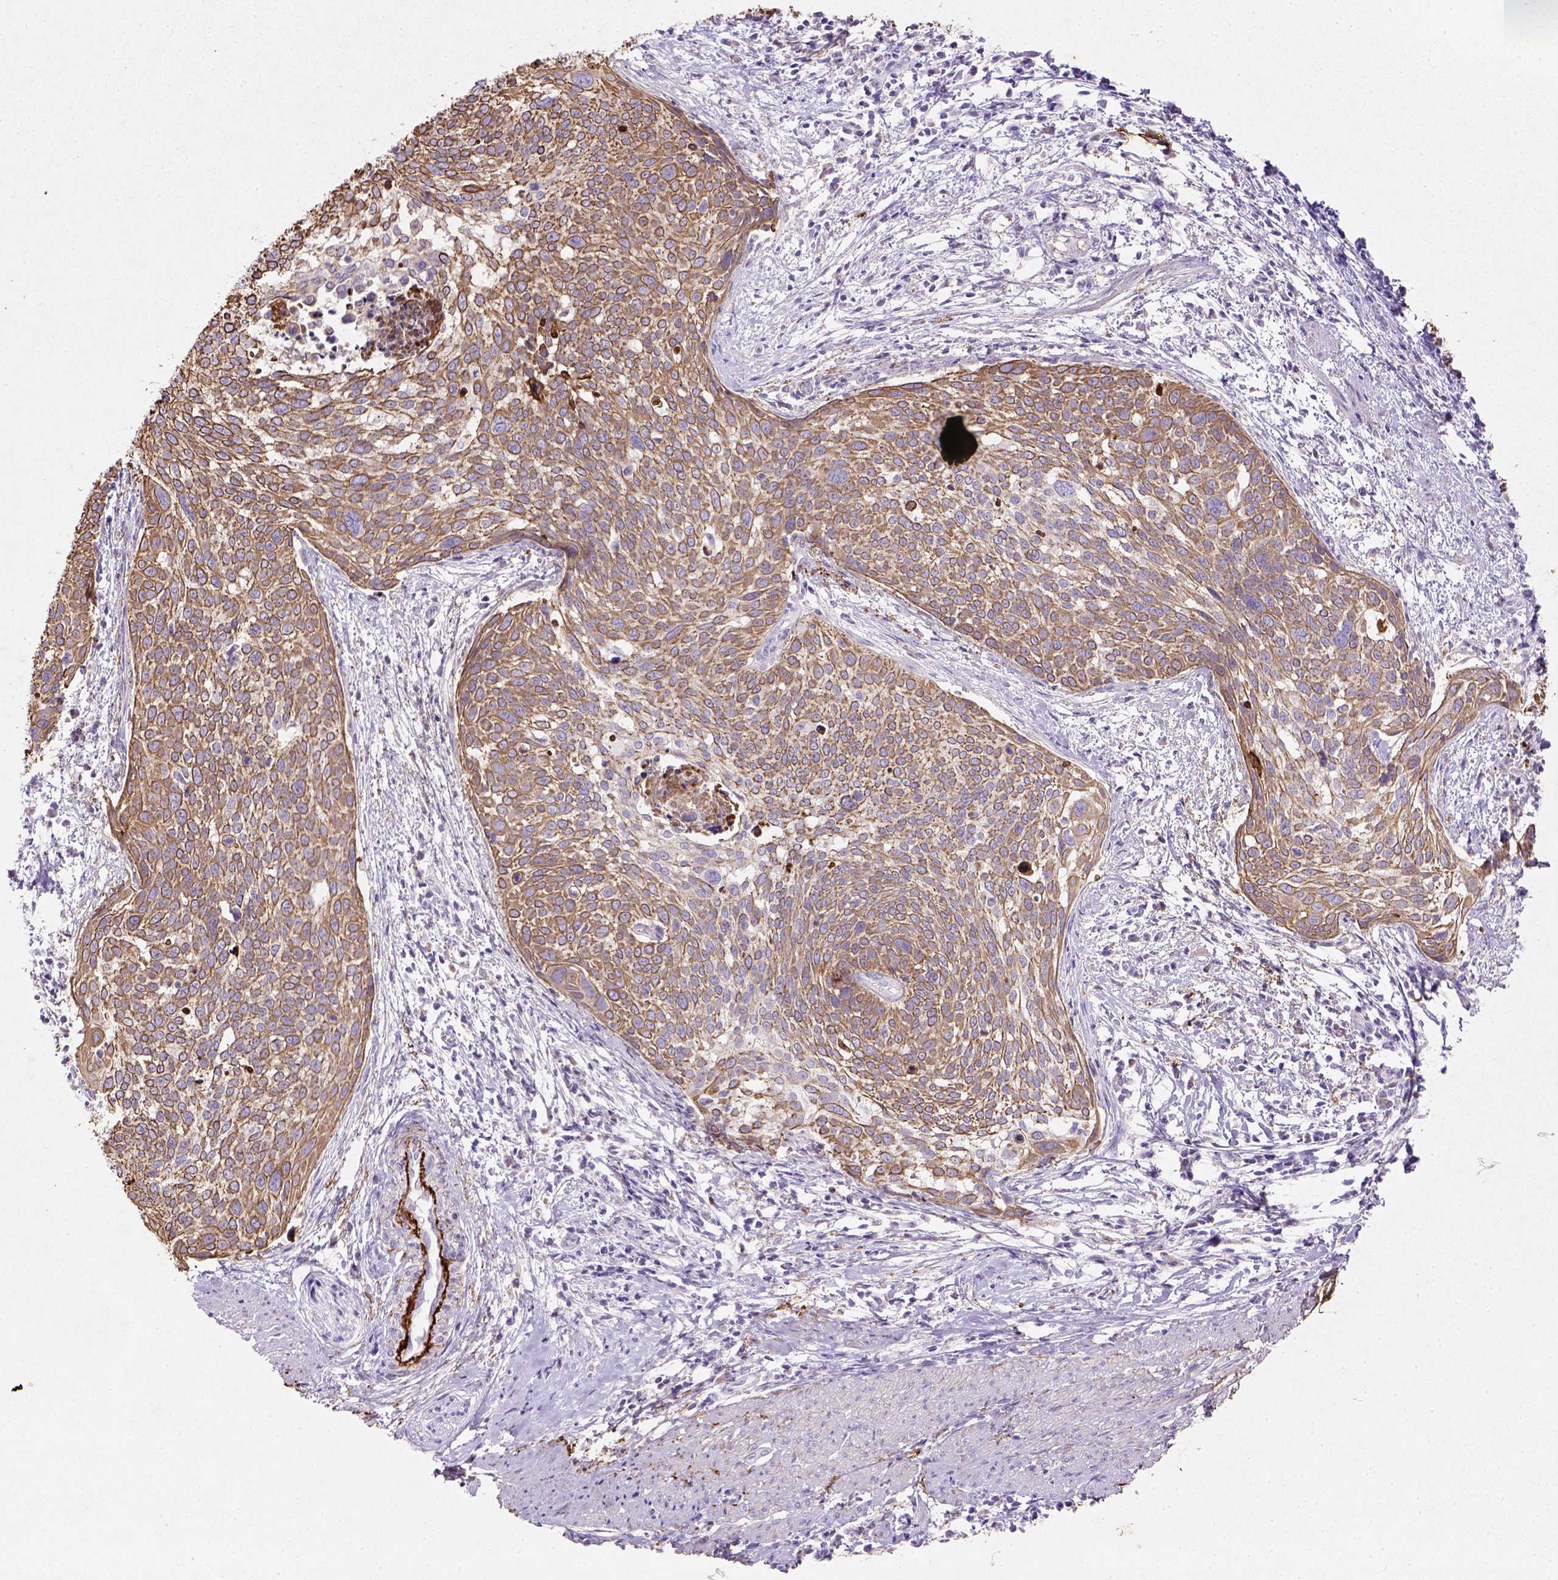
{"staining": {"intensity": "moderate", "quantity": ">75%", "location": "cytoplasmic/membranous"}, "tissue": "cervical cancer", "cell_type": "Tumor cells", "image_type": "cancer", "snomed": [{"axis": "morphology", "description": "Squamous cell carcinoma, NOS"}, {"axis": "topography", "description": "Cervix"}], "caption": "Immunohistochemistry (DAB) staining of human cervical squamous cell carcinoma displays moderate cytoplasmic/membranous protein positivity in approximately >75% of tumor cells.", "gene": "NUDT2", "patient": {"sex": "female", "age": 39}}